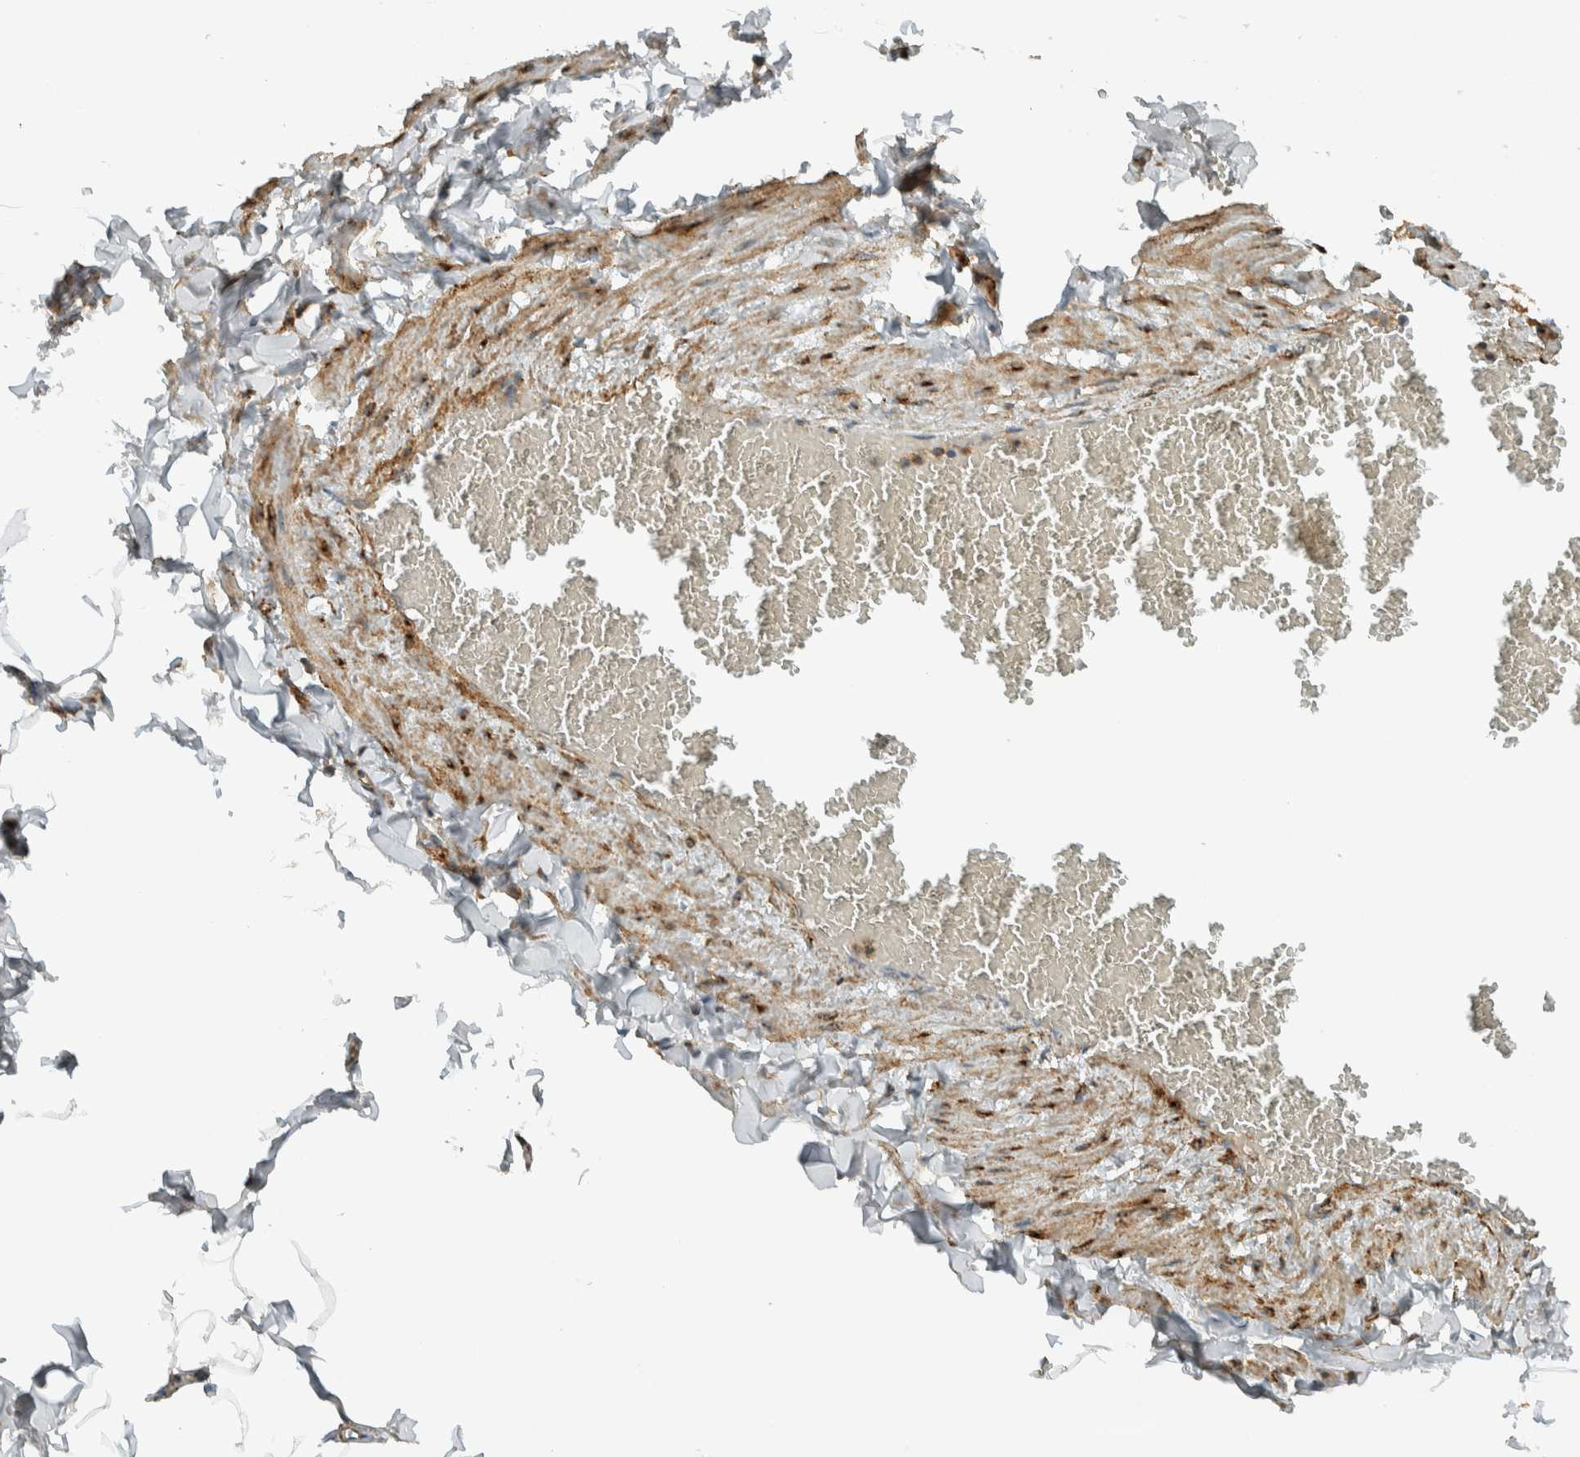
{"staining": {"intensity": "moderate", "quantity": "25%-75%", "location": "cytoplasmic/membranous"}, "tissue": "adipose tissue", "cell_type": "Adipocytes", "image_type": "normal", "snomed": [{"axis": "morphology", "description": "Normal tissue, NOS"}, {"axis": "topography", "description": "Vascular tissue"}], "caption": "Immunohistochemistry (IHC) image of unremarkable adipose tissue: human adipose tissue stained using immunohistochemistry (IHC) displays medium levels of moderate protein expression localized specifically in the cytoplasmic/membranous of adipocytes, appearing as a cytoplasmic/membranous brown color.", "gene": "EXOC7", "patient": {"sex": "male", "age": 41}}